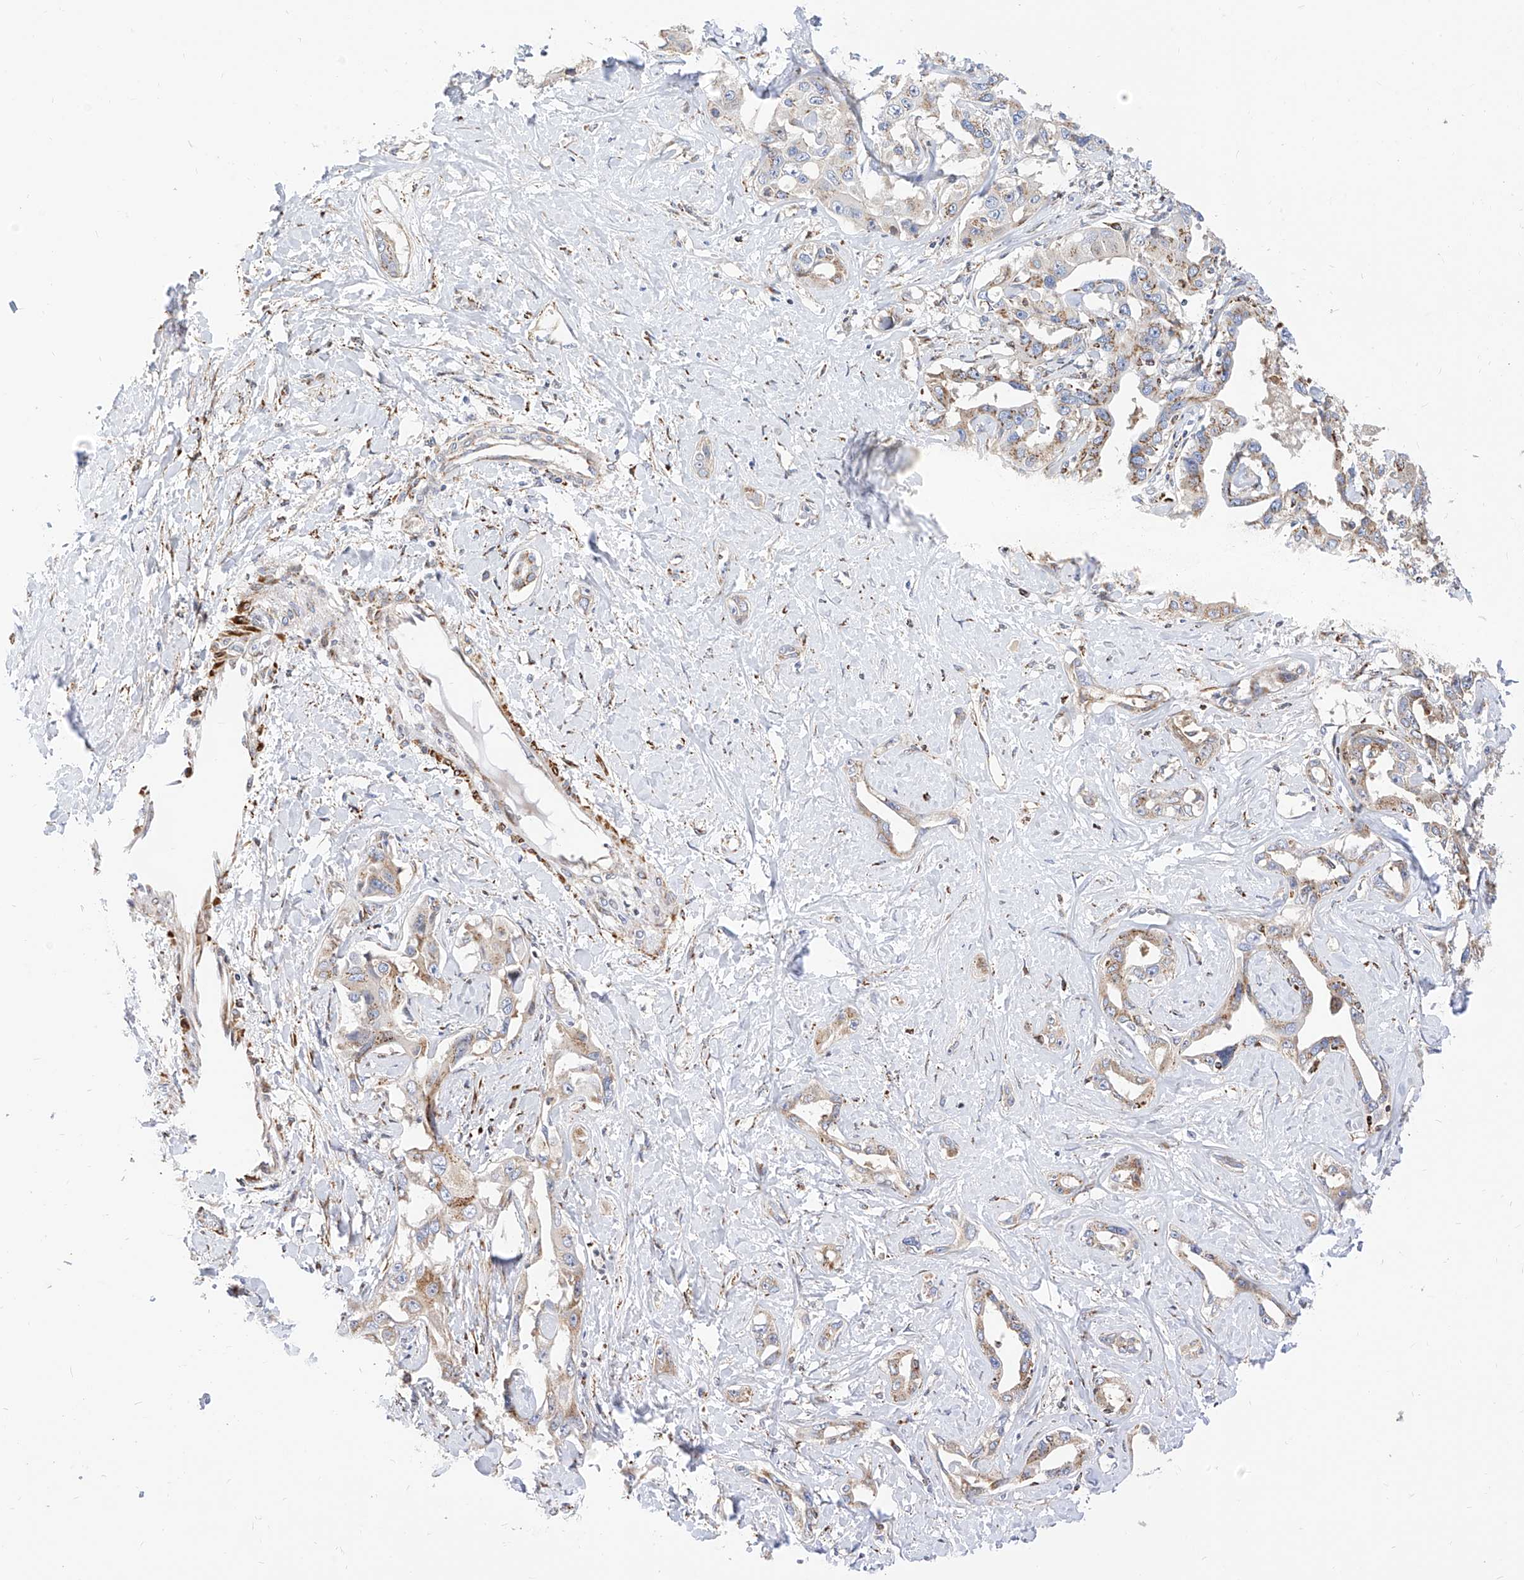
{"staining": {"intensity": "weak", "quantity": ">75%", "location": "cytoplasmic/membranous"}, "tissue": "liver cancer", "cell_type": "Tumor cells", "image_type": "cancer", "snomed": [{"axis": "morphology", "description": "Cholangiocarcinoma"}, {"axis": "topography", "description": "Liver"}], "caption": "This is a micrograph of IHC staining of liver cancer (cholangiocarcinoma), which shows weak expression in the cytoplasmic/membranous of tumor cells.", "gene": "TTLL8", "patient": {"sex": "male", "age": 59}}